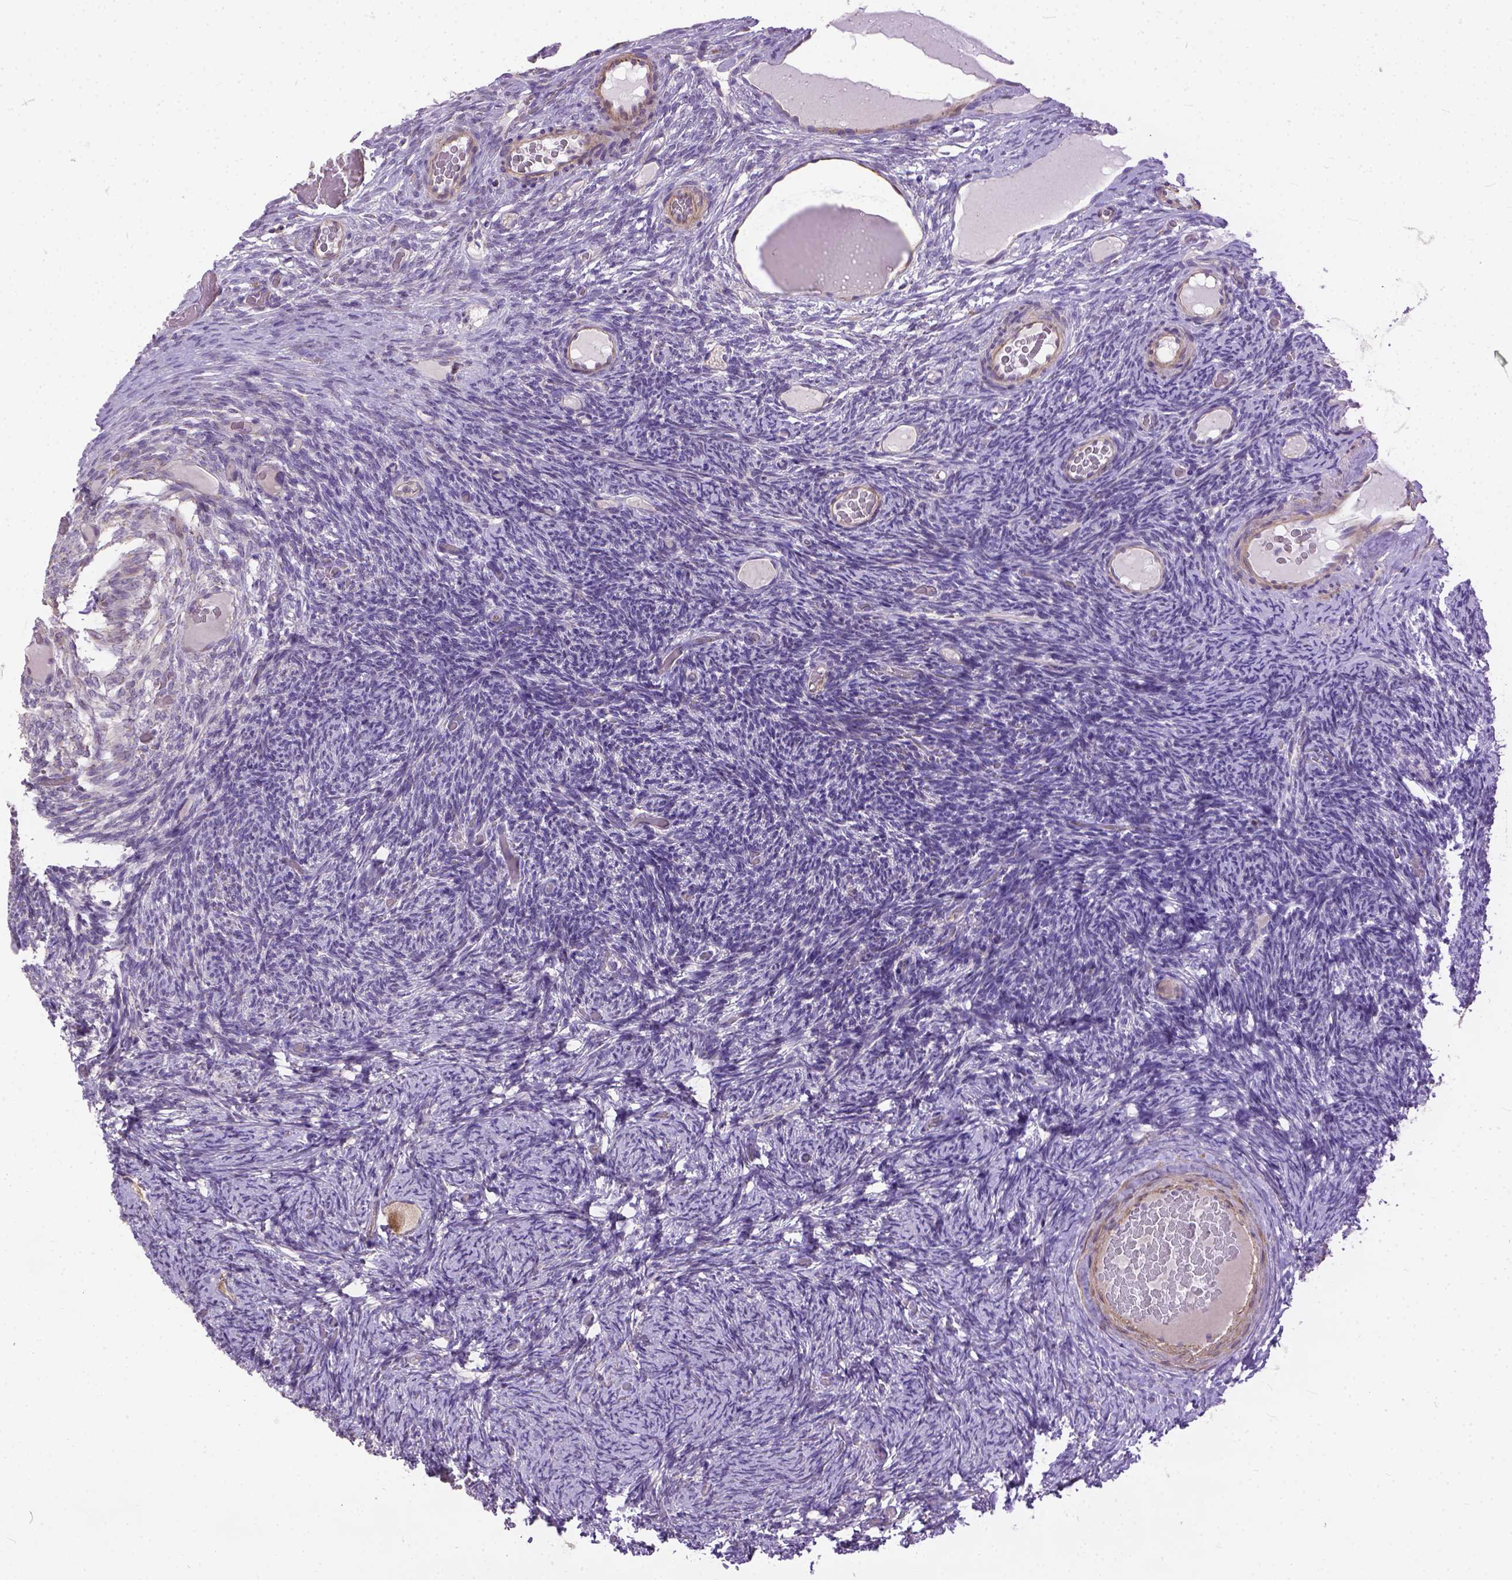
{"staining": {"intensity": "weak", "quantity": "25%-75%", "location": "cytoplasmic/membranous"}, "tissue": "ovary", "cell_type": "Follicle cells", "image_type": "normal", "snomed": [{"axis": "morphology", "description": "Normal tissue, NOS"}, {"axis": "topography", "description": "Ovary"}], "caption": "Brown immunohistochemical staining in unremarkable ovary displays weak cytoplasmic/membranous staining in about 25%-75% of follicle cells. (Brightfield microscopy of DAB IHC at high magnification).", "gene": "BANF2", "patient": {"sex": "female", "age": 34}}